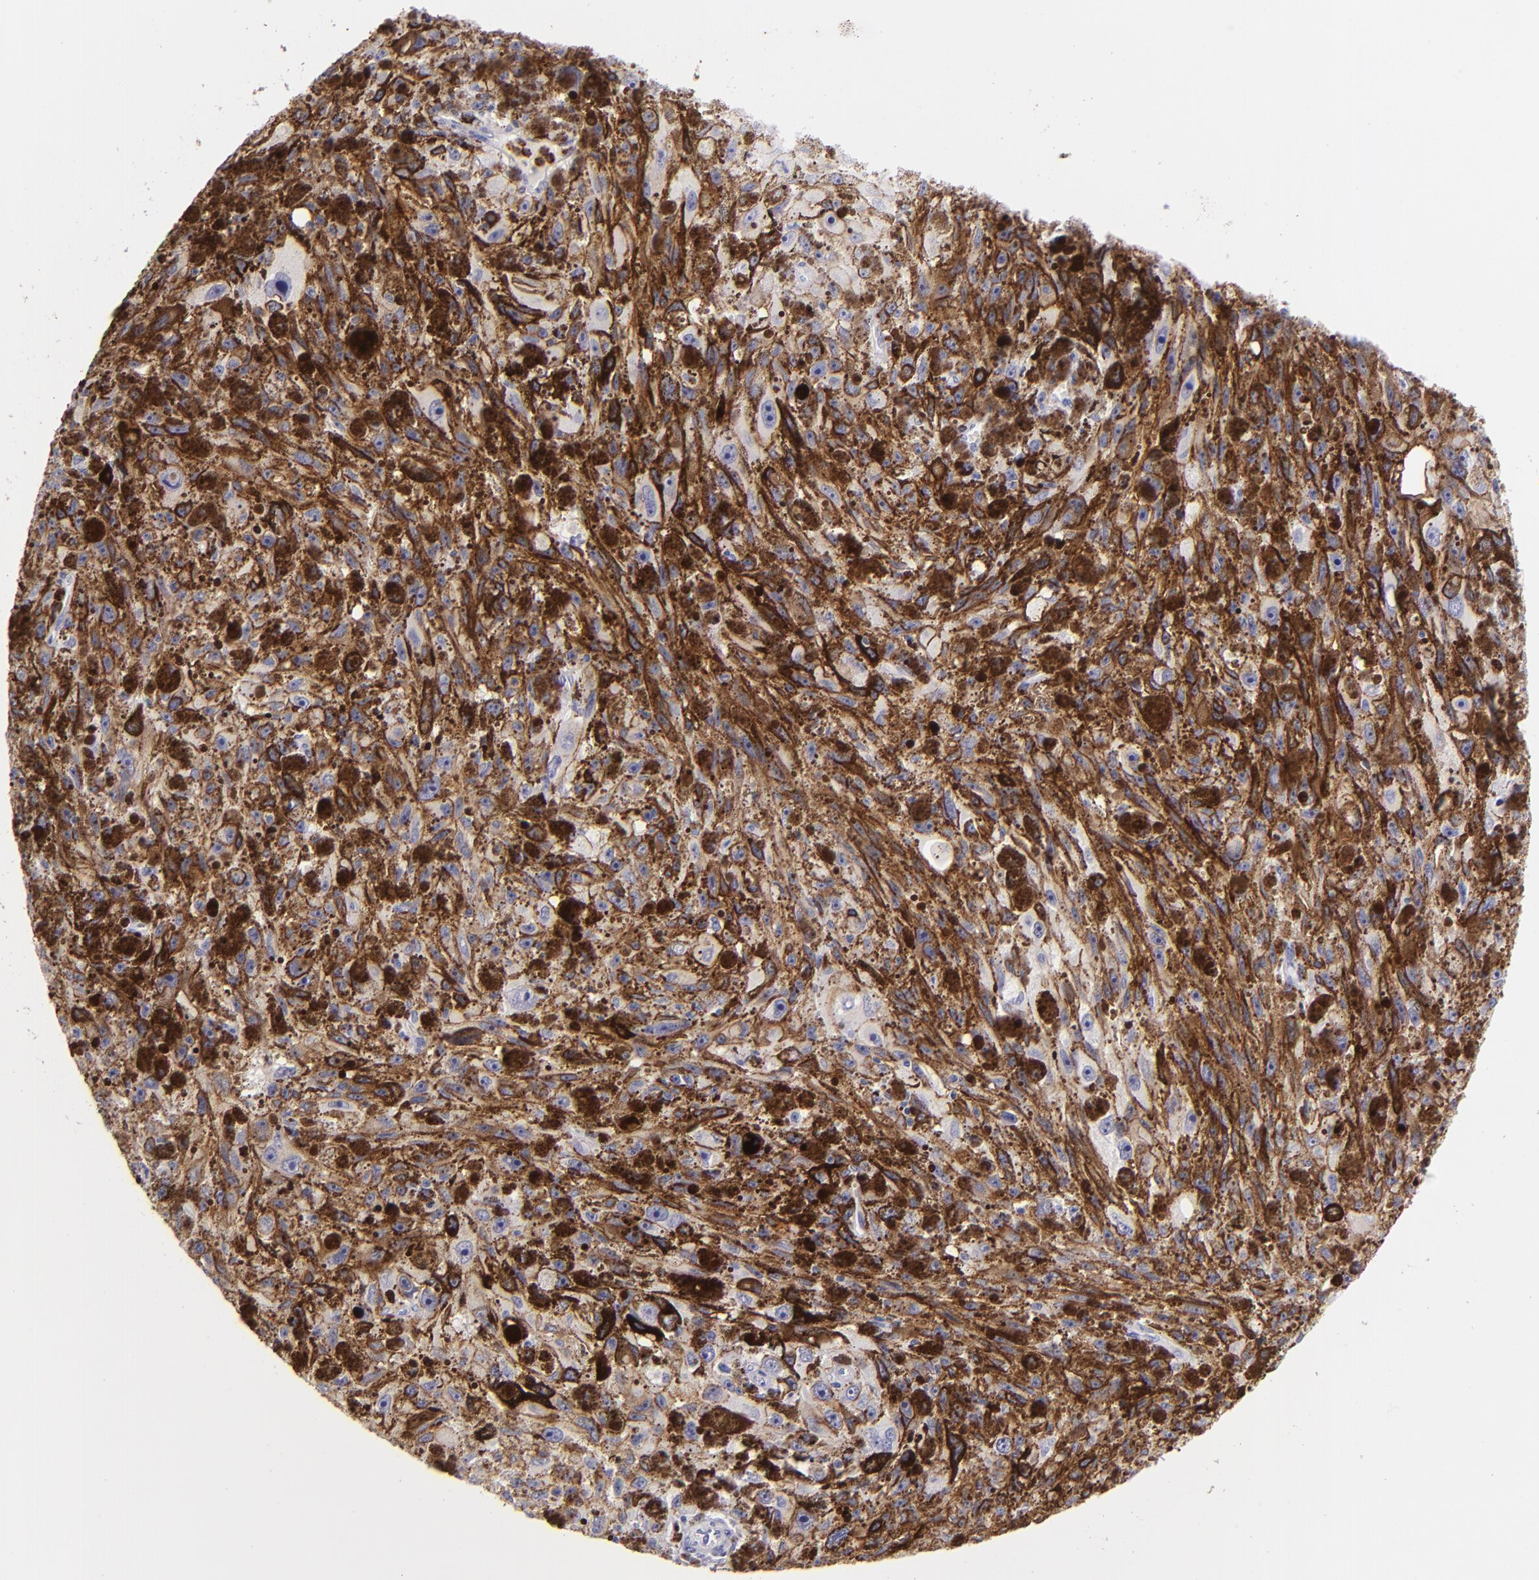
{"staining": {"intensity": "weak", "quantity": "25%-75%", "location": "cytoplasmic/membranous"}, "tissue": "melanoma", "cell_type": "Tumor cells", "image_type": "cancer", "snomed": [{"axis": "morphology", "description": "Malignant melanoma, NOS"}, {"axis": "topography", "description": "Skin"}], "caption": "Immunohistochemical staining of human malignant melanoma displays low levels of weak cytoplasmic/membranous protein expression in approximately 25%-75% of tumor cells. (Brightfield microscopy of DAB IHC at high magnification).", "gene": "CDH3", "patient": {"sex": "female", "age": 104}}